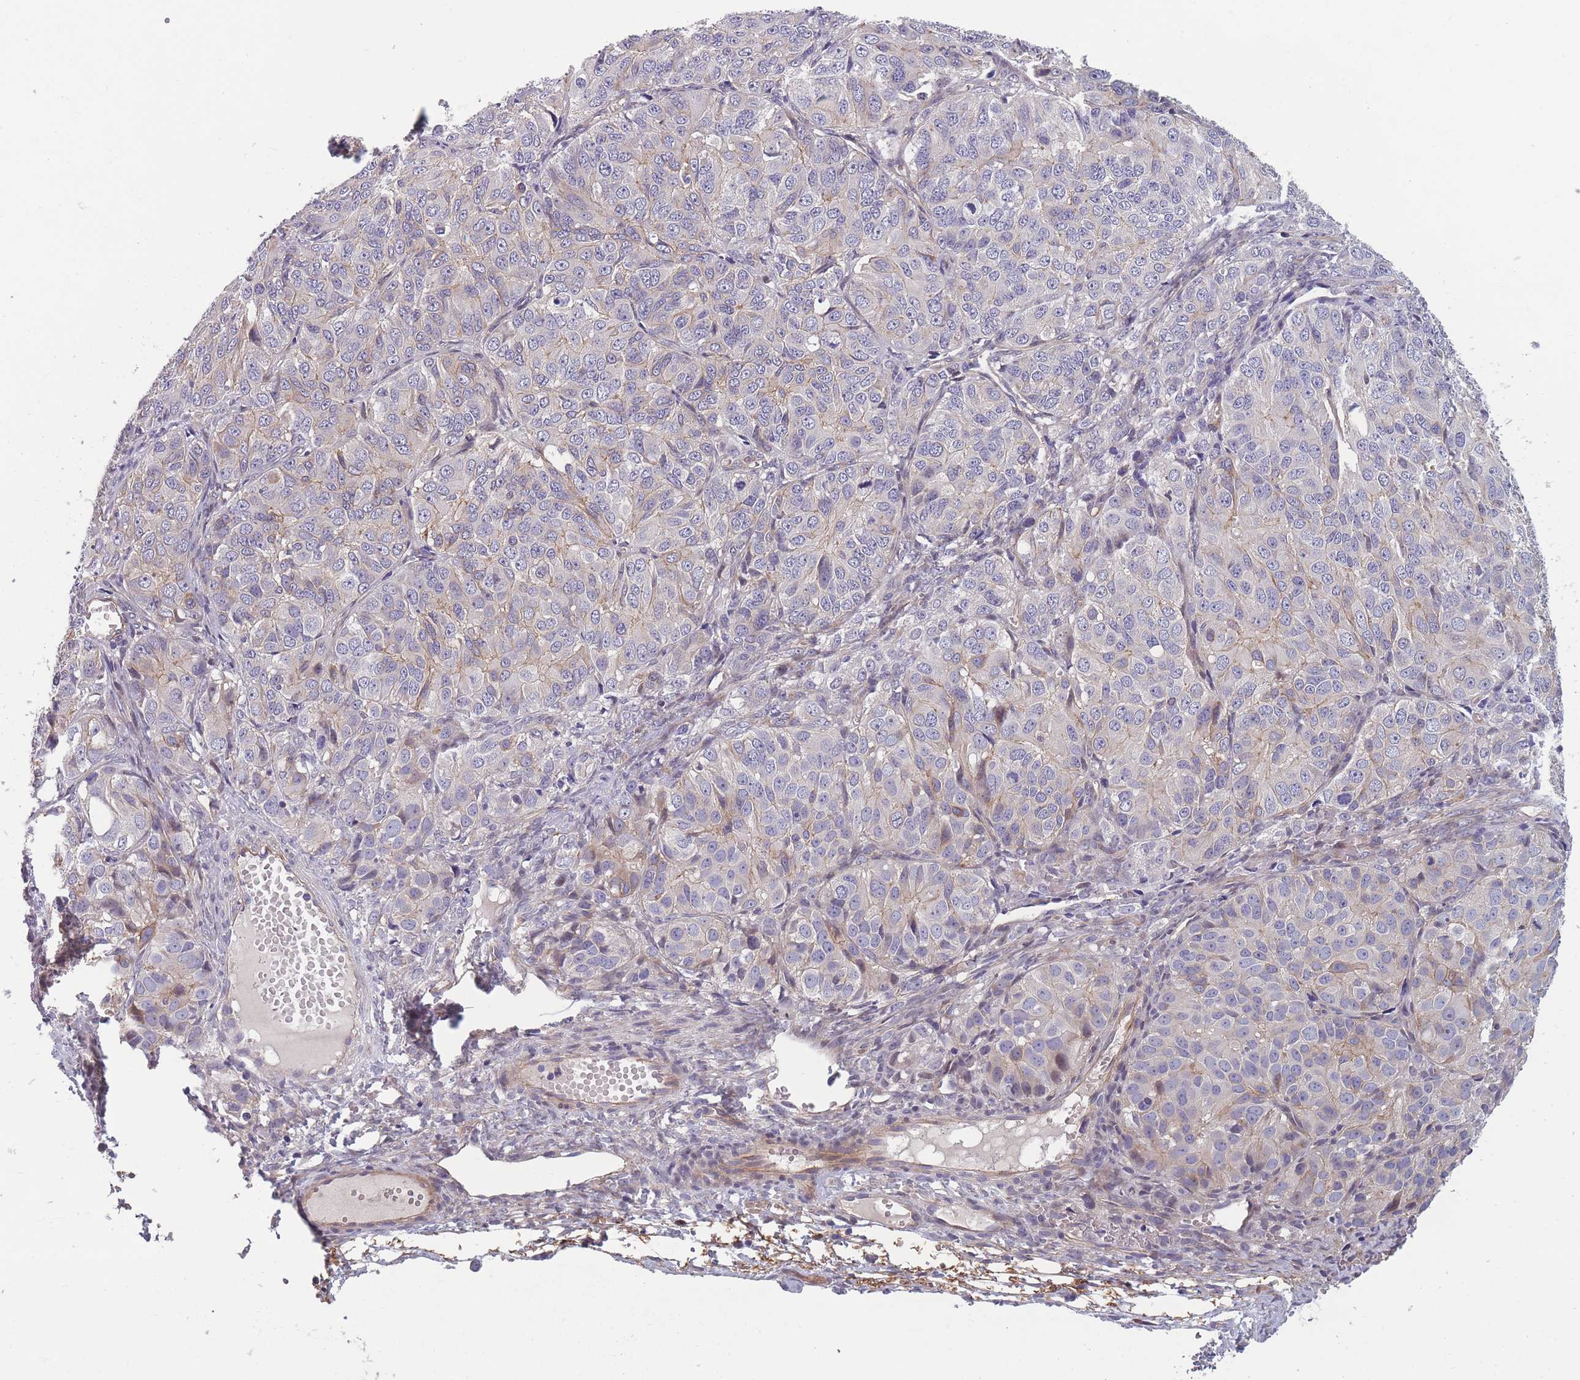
{"staining": {"intensity": "weak", "quantity": "<25%", "location": "cytoplasmic/membranous"}, "tissue": "ovarian cancer", "cell_type": "Tumor cells", "image_type": "cancer", "snomed": [{"axis": "morphology", "description": "Carcinoma, endometroid"}, {"axis": "topography", "description": "Ovary"}], "caption": "High magnification brightfield microscopy of ovarian cancer (endometroid carcinoma) stained with DAB (3,3'-diaminobenzidine) (brown) and counterstained with hematoxylin (blue): tumor cells show no significant expression.", "gene": "FAM83F", "patient": {"sex": "female", "age": 51}}